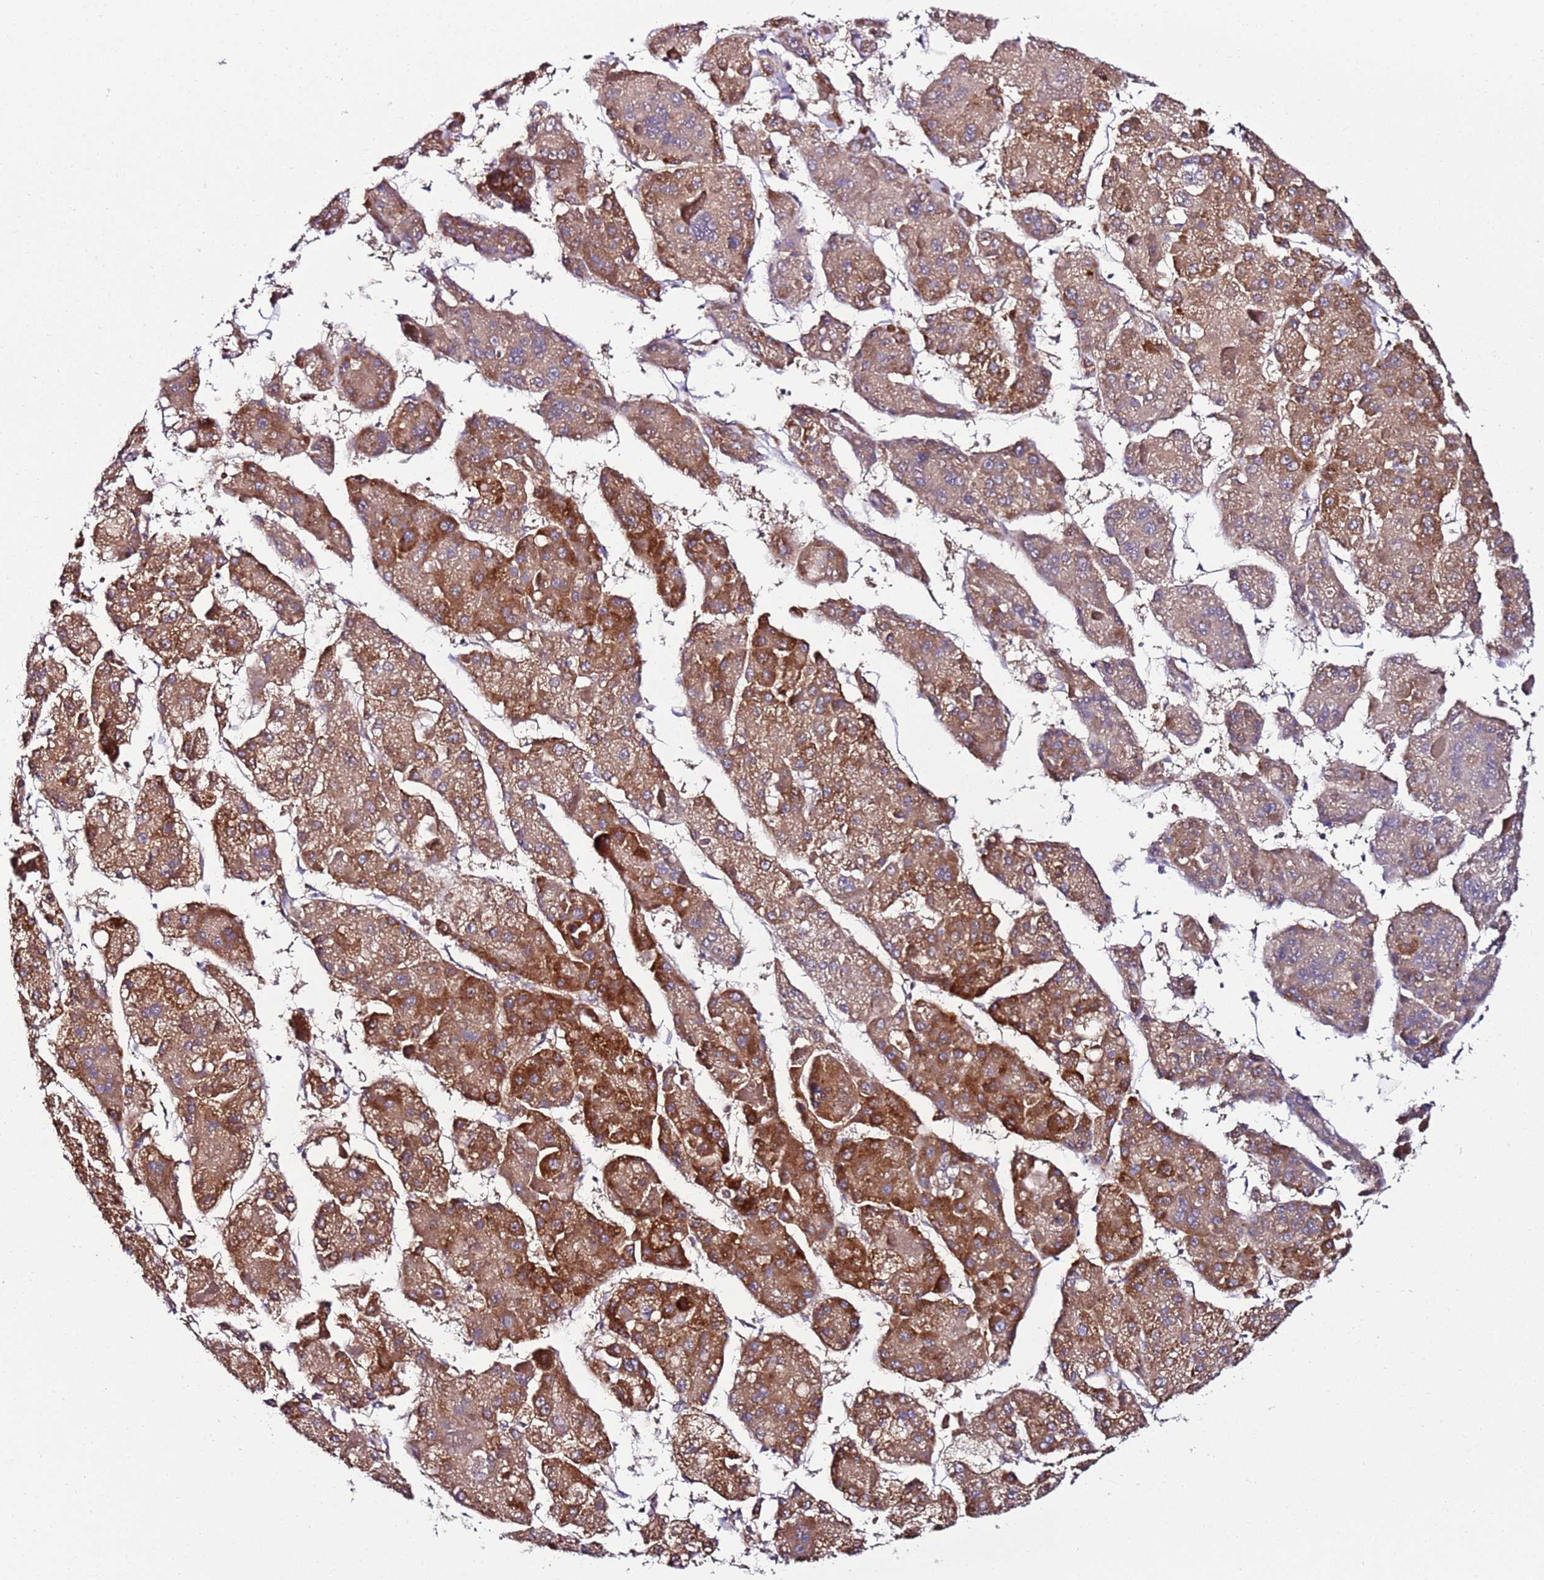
{"staining": {"intensity": "moderate", "quantity": ">75%", "location": "cytoplasmic/membranous"}, "tissue": "liver cancer", "cell_type": "Tumor cells", "image_type": "cancer", "snomed": [{"axis": "morphology", "description": "Carcinoma, Hepatocellular, NOS"}, {"axis": "topography", "description": "Liver"}], "caption": "Liver hepatocellular carcinoma stained with a brown dye exhibits moderate cytoplasmic/membranous positive positivity in about >75% of tumor cells.", "gene": "C19orf12", "patient": {"sex": "female", "age": 73}}